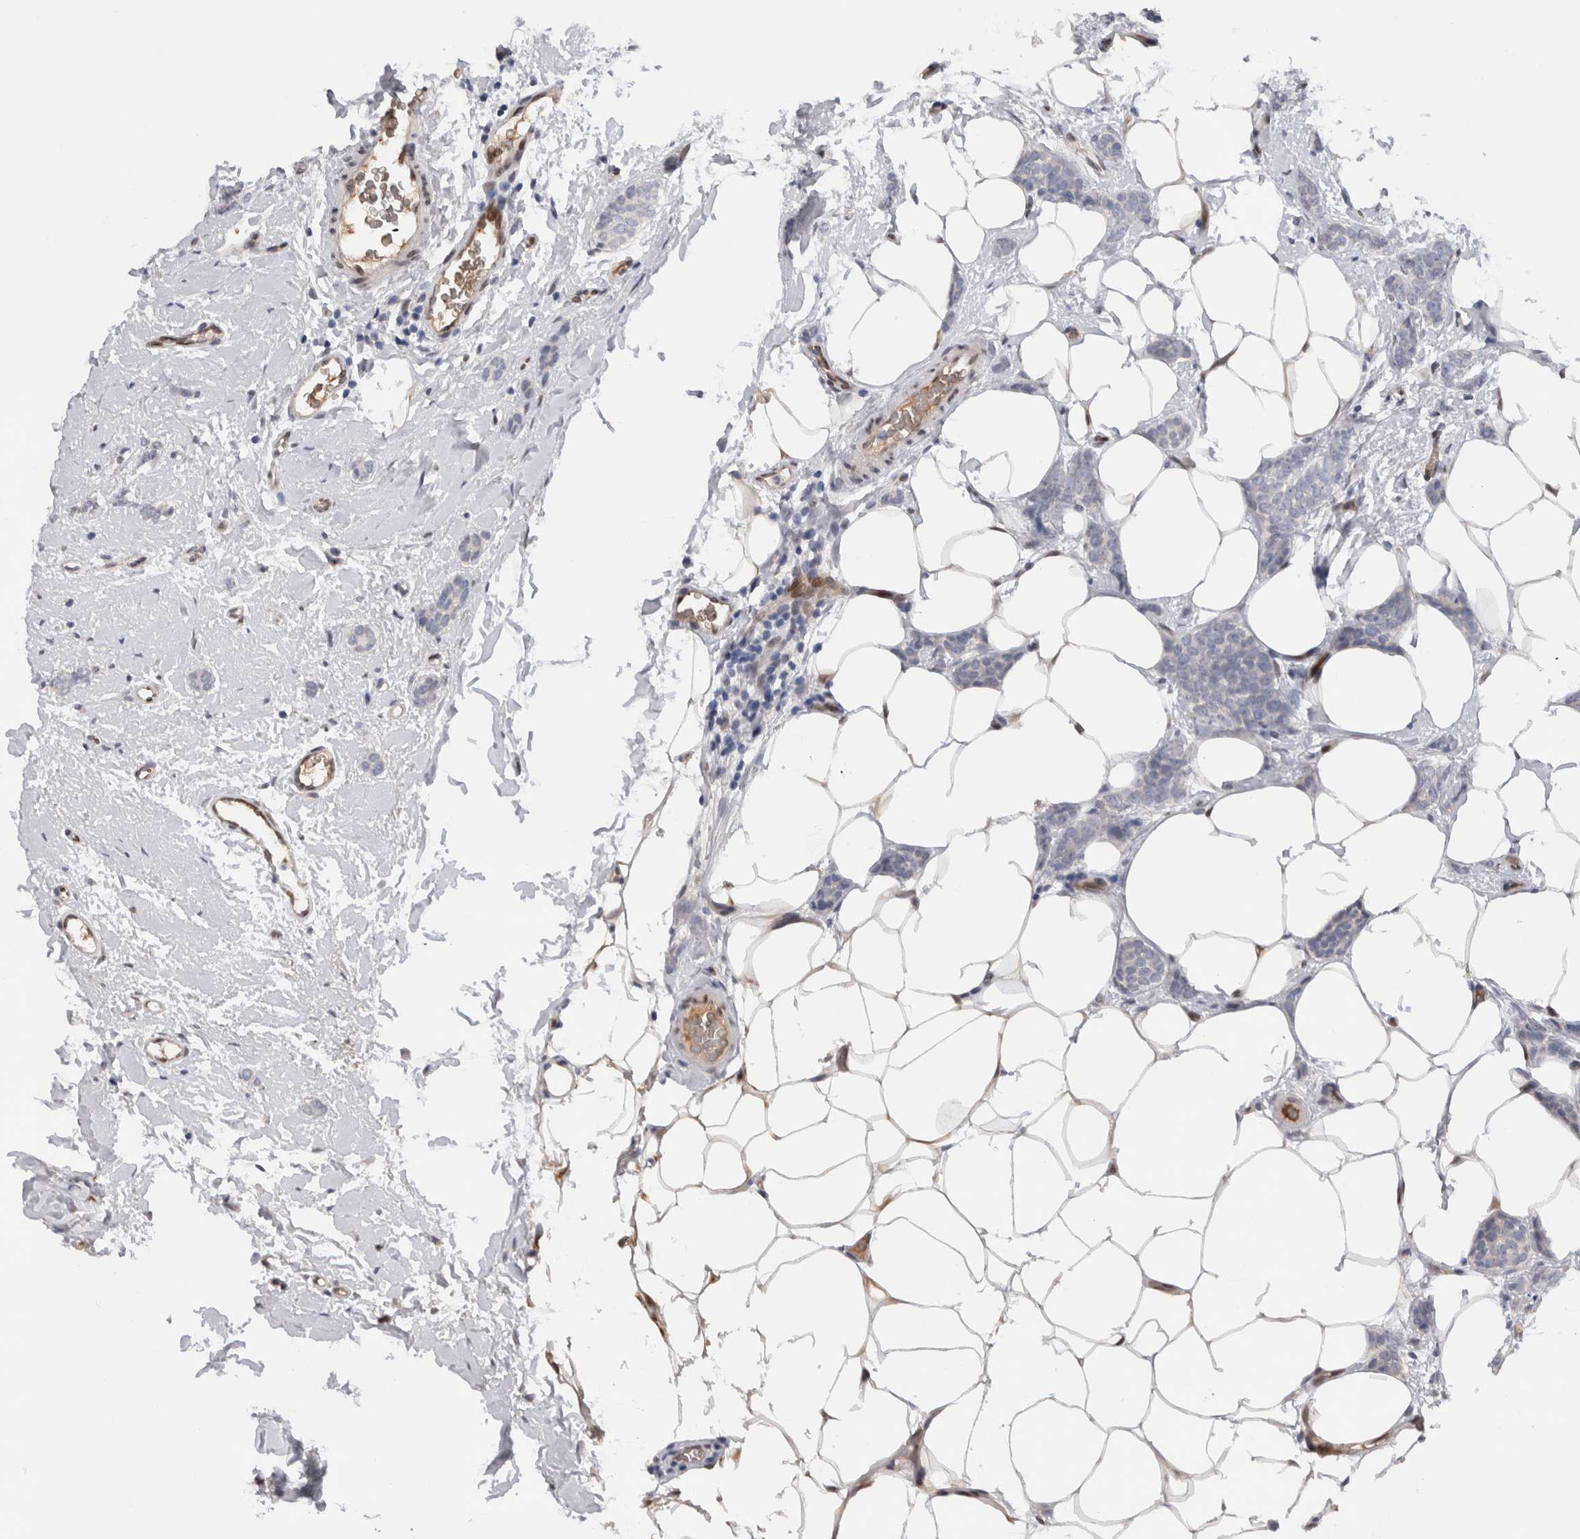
{"staining": {"intensity": "negative", "quantity": "none", "location": "none"}, "tissue": "breast cancer", "cell_type": "Tumor cells", "image_type": "cancer", "snomed": [{"axis": "morphology", "description": "Lobular carcinoma"}, {"axis": "topography", "description": "Skin"}, {"axis": "topography", "description": "Breast"}], "caption": "Immunohistochemistry (IHC) histopathology image of neoplastic tissue: human breast cancer stained with DAB (3,3'-diaminobenzidine) displays no significant protein staining in tumor cells.", "gene": "DMTN", "patient": {"sex": "female", "age": 46}}